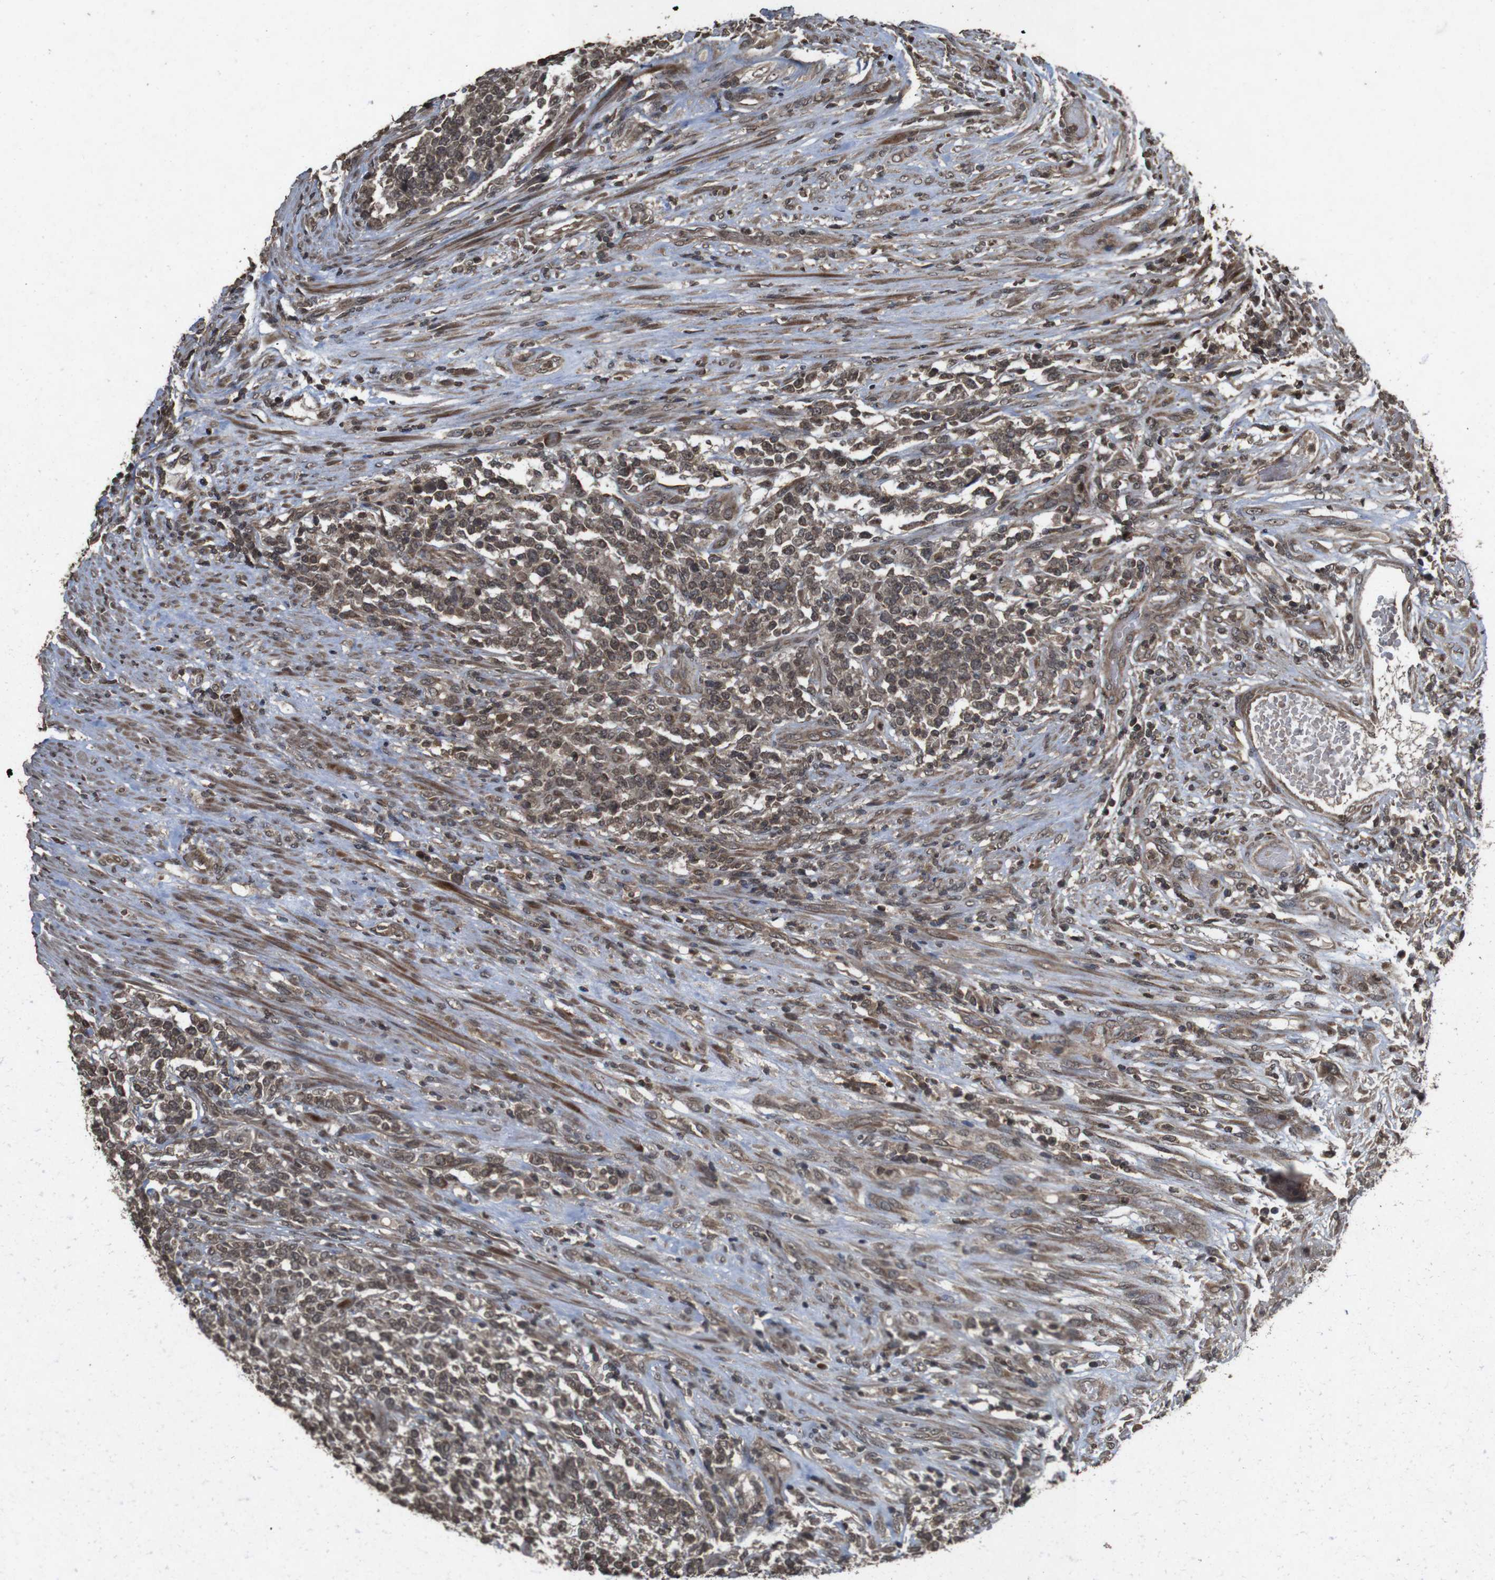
{"staining": {"intensity": "weak", "quantity": ">75%", "location": "cytoplasmic/membranous"}, "tissue": "lymphoma", "cell_type": "Tumor cells", "image_type": "cancer", "snomed": [{"axis": "morphology", "description": "Malignant lymphoma, non-Hodgkin's type, High grade"}, {"axis": "topography", "description": "Soft tissue"}], "caption": "Protein staining of lymphoma tissue demonstrates weak cytoplasmic/membranous expression in about >75% of tumor cells.", "gene": "SORL1", "patient": {"sex": "male", "age": 18}}